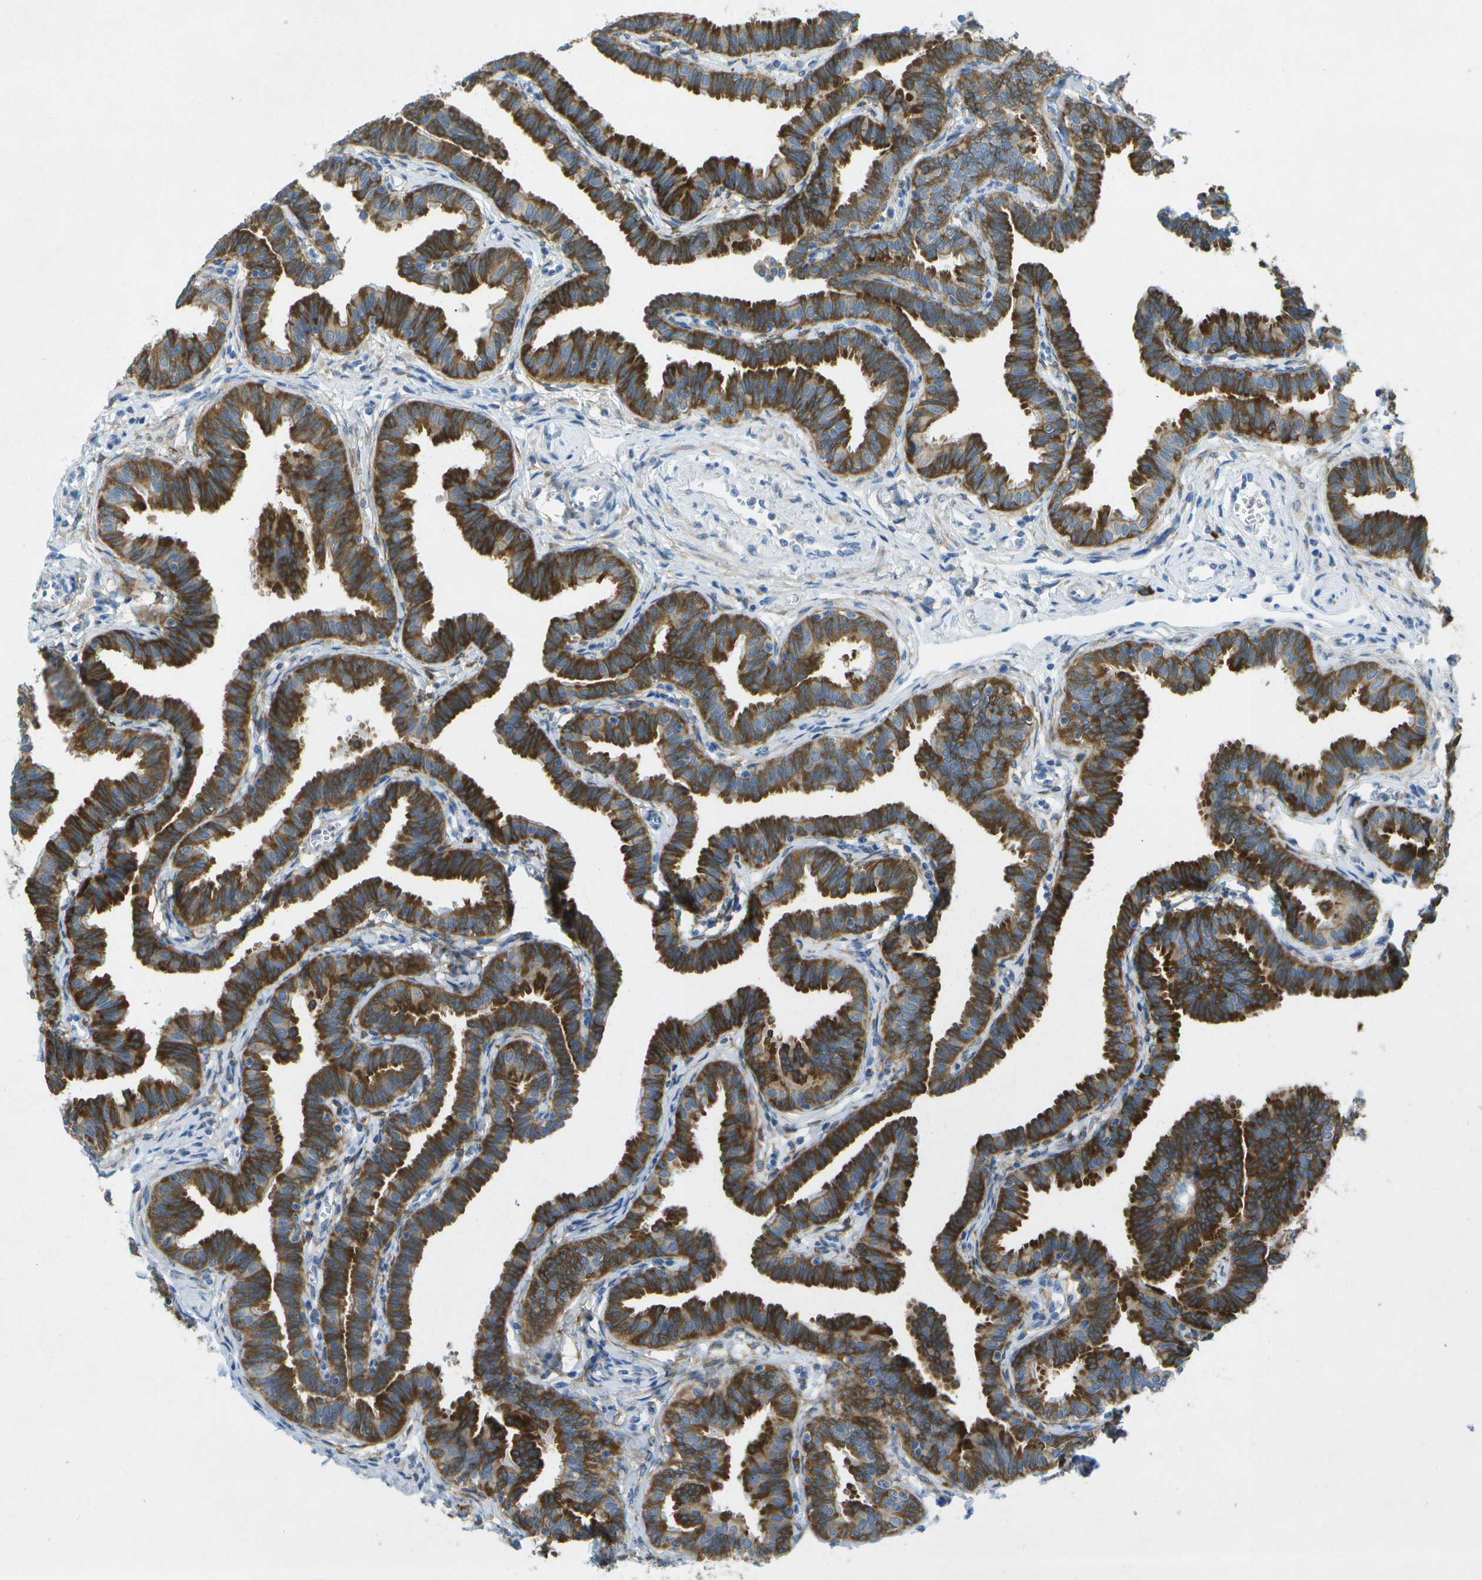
{"staining": {"intensity": "strong", "quantity": ">75%", "location": "cytoplasmic/membranous"}, "tissue": "fallopian tube", "cell_type": "Glandular cells", "image_type": "normal", "snomed": [{"axis": "morphology", "description": "Normal tissue, NOS"}, {"axis": "topography", "description": "Fallopian tube"}, {"axis": "topography", "description": "Ovary"}], "caption": "An image showing strong cytoplasmic/membranous positivity in about >75% of glandular cells in unremarkable fallopian tube, as visualized by brown immunohistochemical staining.", "gene": "WNK2", "patient": {"sex": "female", "age": 23}}